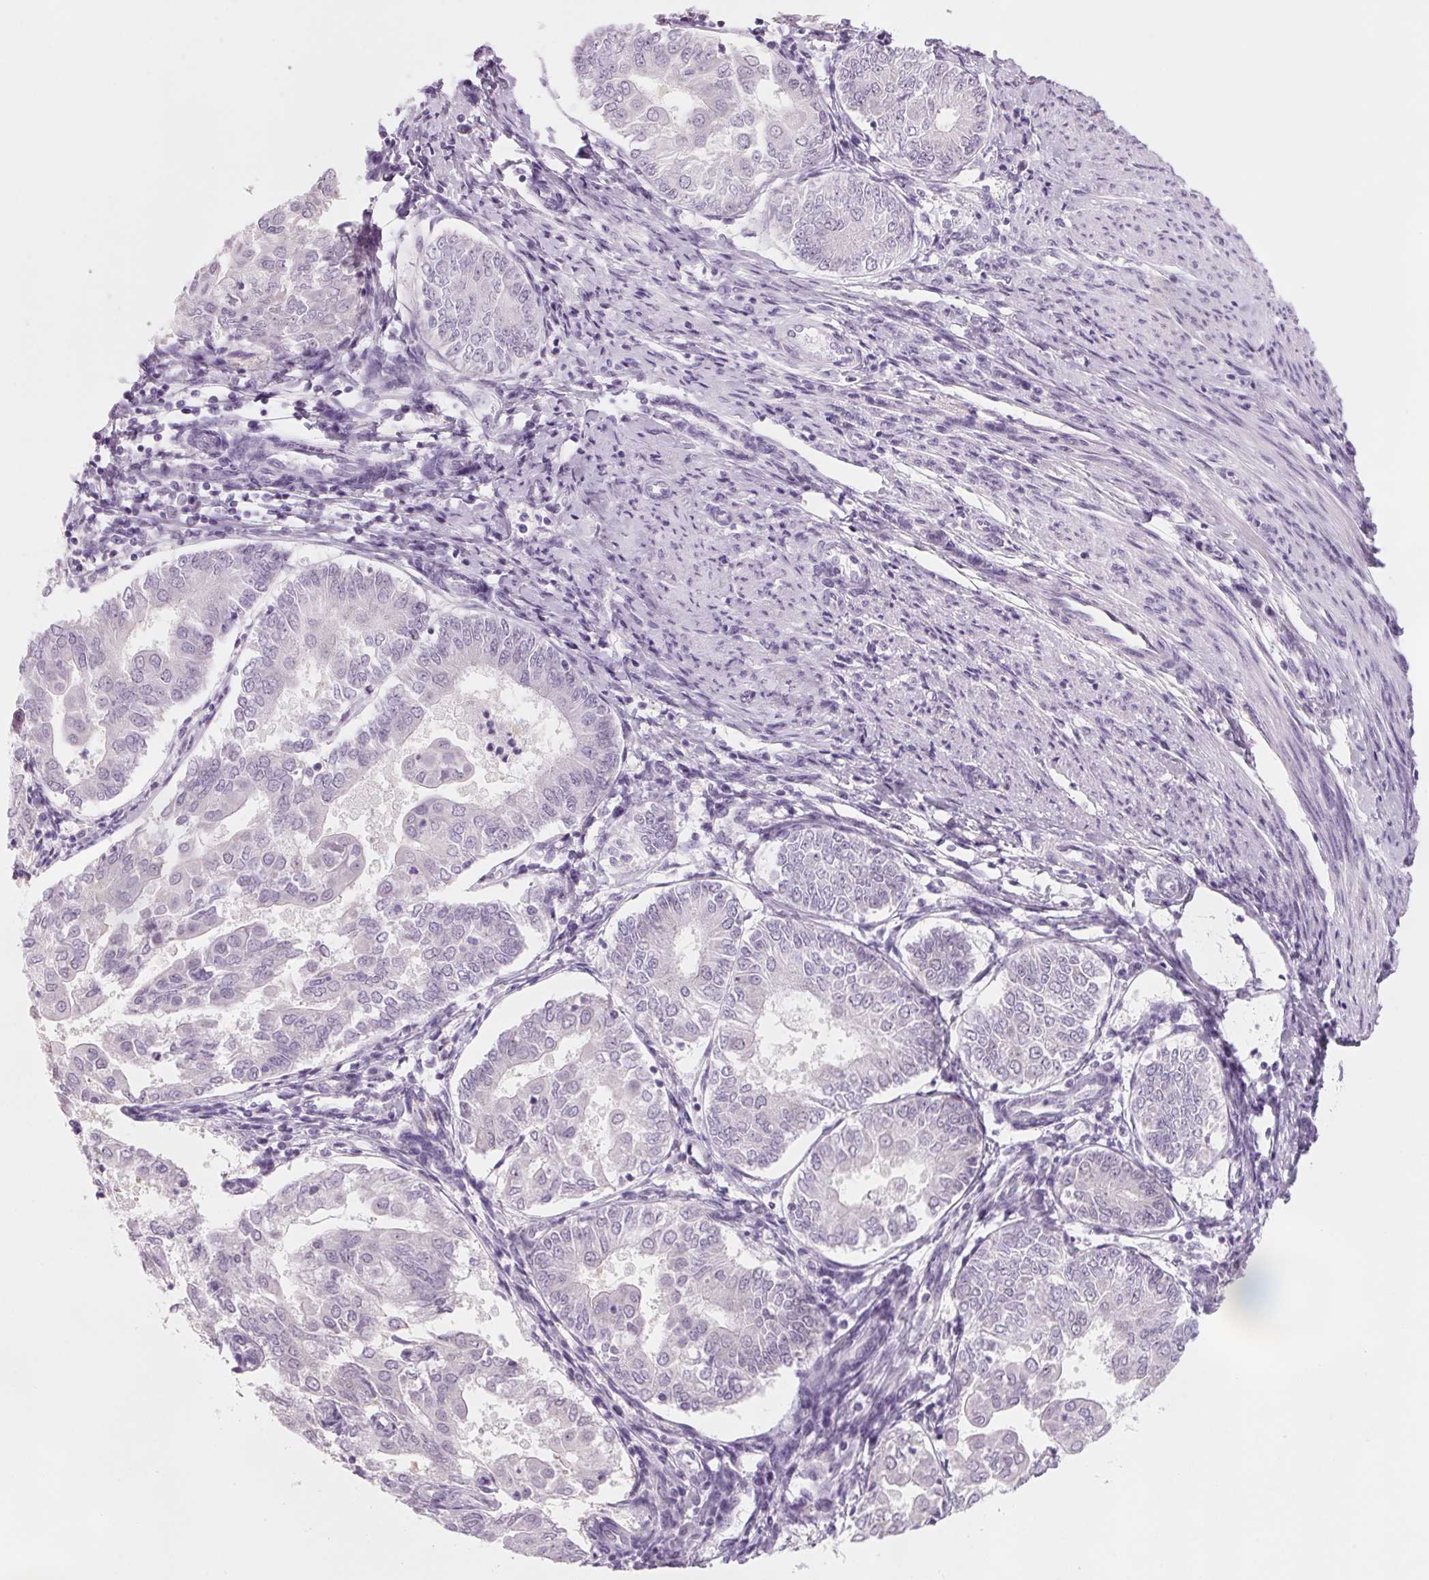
{"staining": {"intensity": "negative", "quantity": "none", "location": "none"}, "tissue": "endometrial cancer", "cell_type": "Tumor cells", "image_type": "cancer", "snomed": [{"axis": "morphology", "description": "Adenocarcinoma, NOS"}, {"axis": "topography", "description": "Endometrium"}], "caption": "This image is of endometrial cancer stained with IHC to label a protein in brown with the nuclei are counter-stained blue. There is no expression in tumor cells.", "gene": "DNTTIP2", "patient": {"sex": "female", "age": 68}}